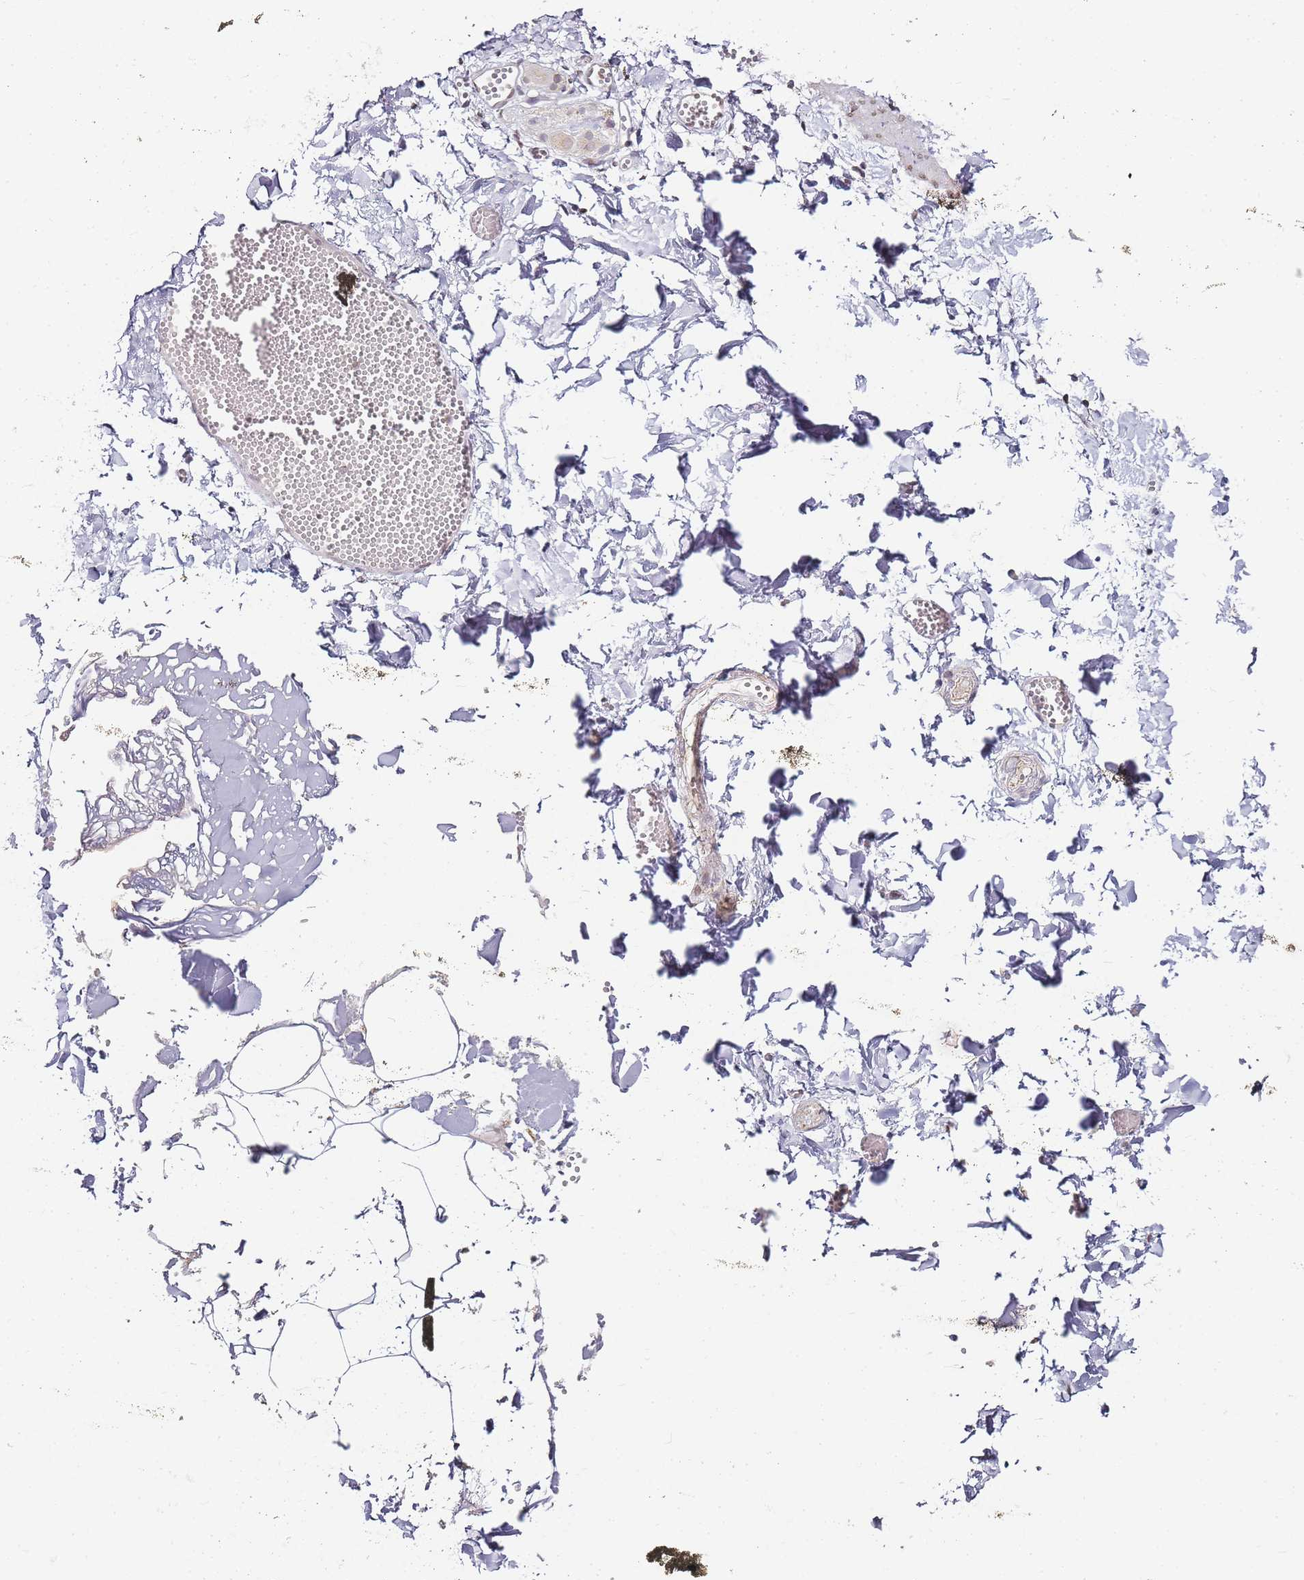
{"staining": {"intensity": "negative", "quantity": "none", "location": "none"}, "tissue": "adipose tissue", "cell_type": "Adipocytes", "image_type": "normal", "snomed": [{"axis": "morphology", "description": "Normal tissue, NOS"}, {"axis": "topography", "description": "Gallbladder"}, {"axis": "topography", "description": "Peripheral nerve tissue"}], "caption": "High magnification brightfield microscopy of benign adipose tissue stained with DAB (brown) and counterstained with hematoxylin (blue): adipocytes show no significant expression.", "gene": "JAKMIP1", "patient": {"sex": "male", "age": 38}}